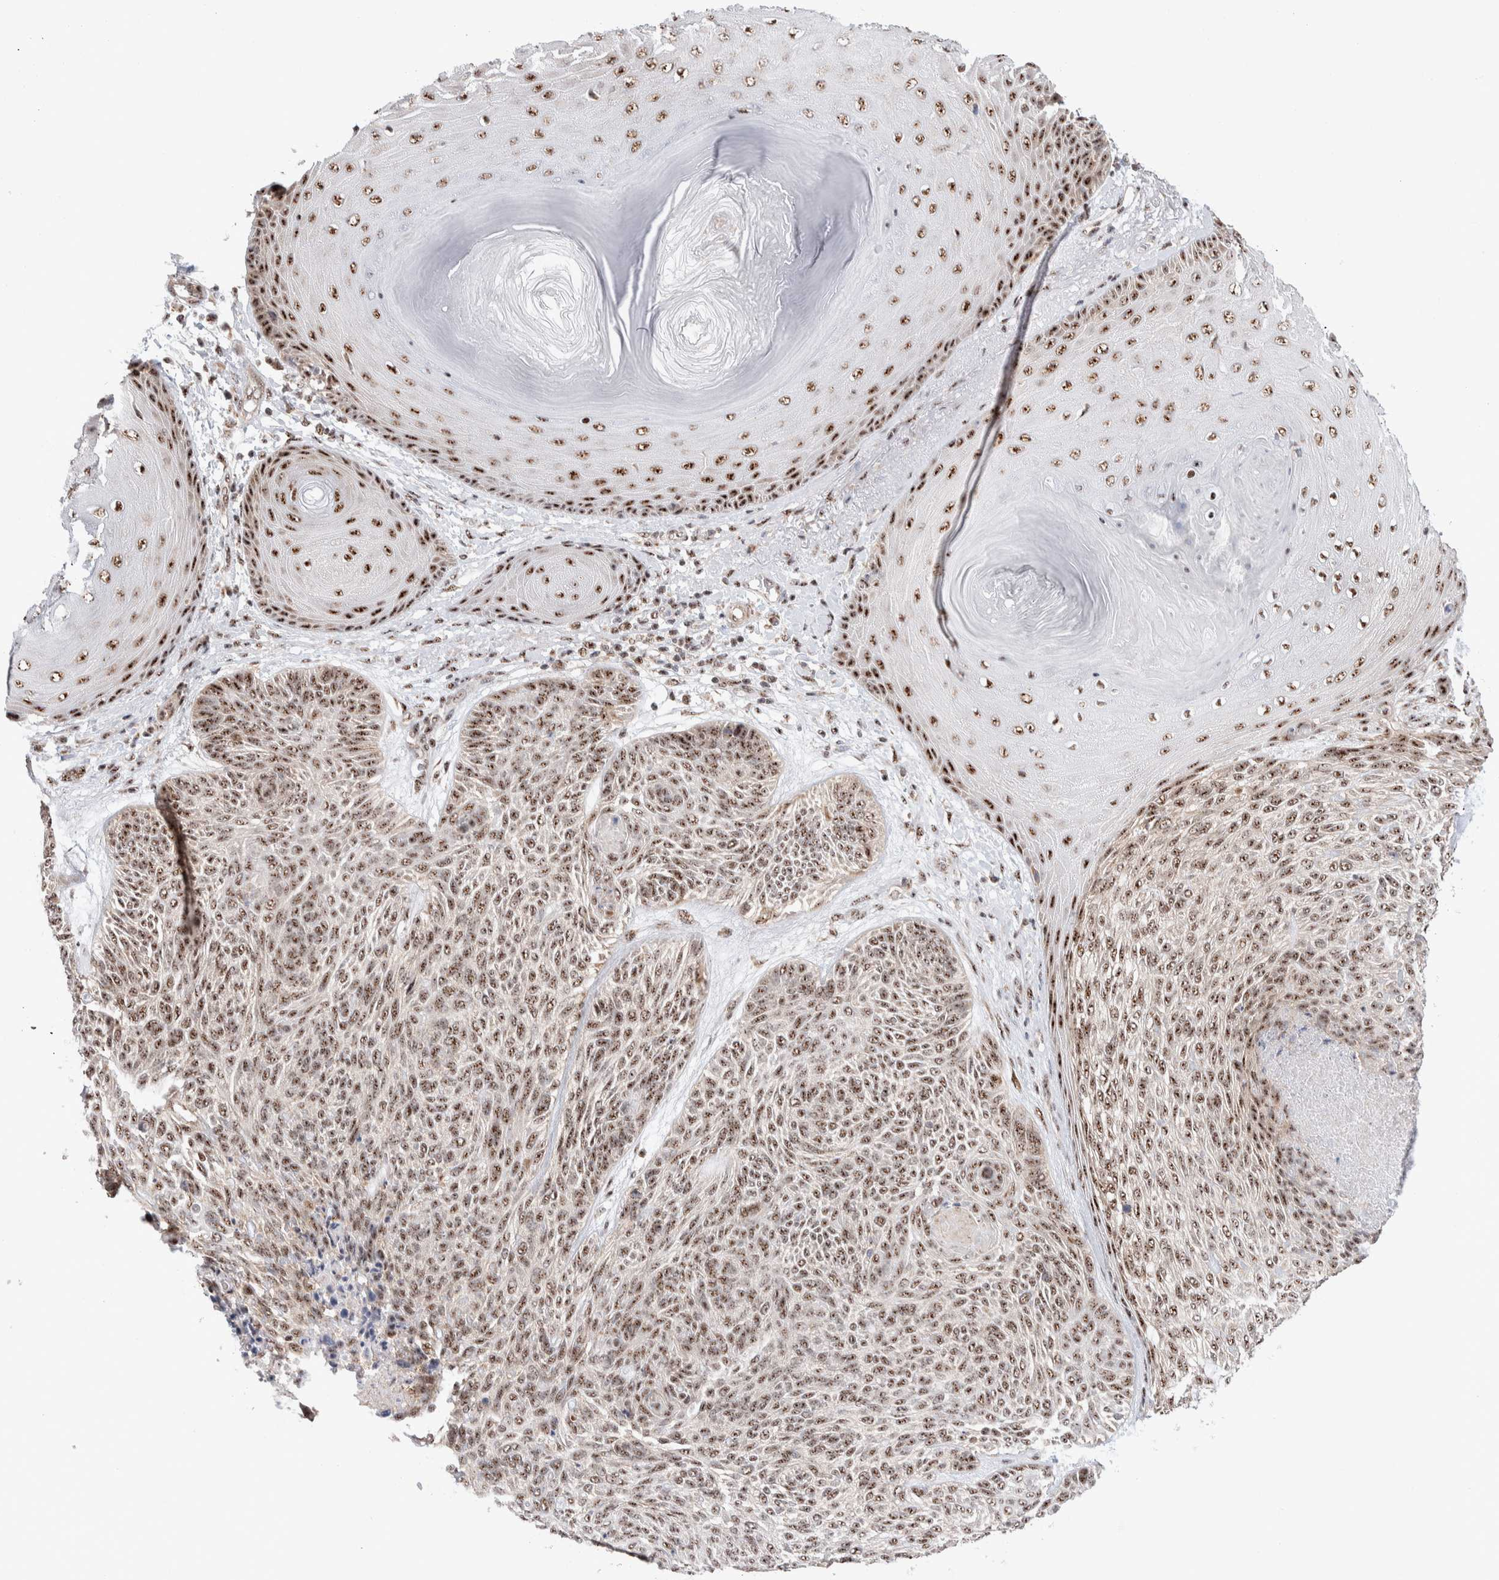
{"staining": {"intensity": "moderate", "quantity": ">75%", "location": "nuclear"}, "tissue": "skin cancer", "cell_type": "Tumor cells", "image_type": "cancer", "snomed": [{"axis": "morphology", "description": "Basal cell carcinoma"}, {"axis": "topography", "description": "Skin"}], "caption": "Skin cancer stained with DAB IHC exhibits medium levels of moderate nuclear staining in approximately >75% of tumor cells.", "gene": "ZNF695", "patient": {"sex": "male", "age": 55}}